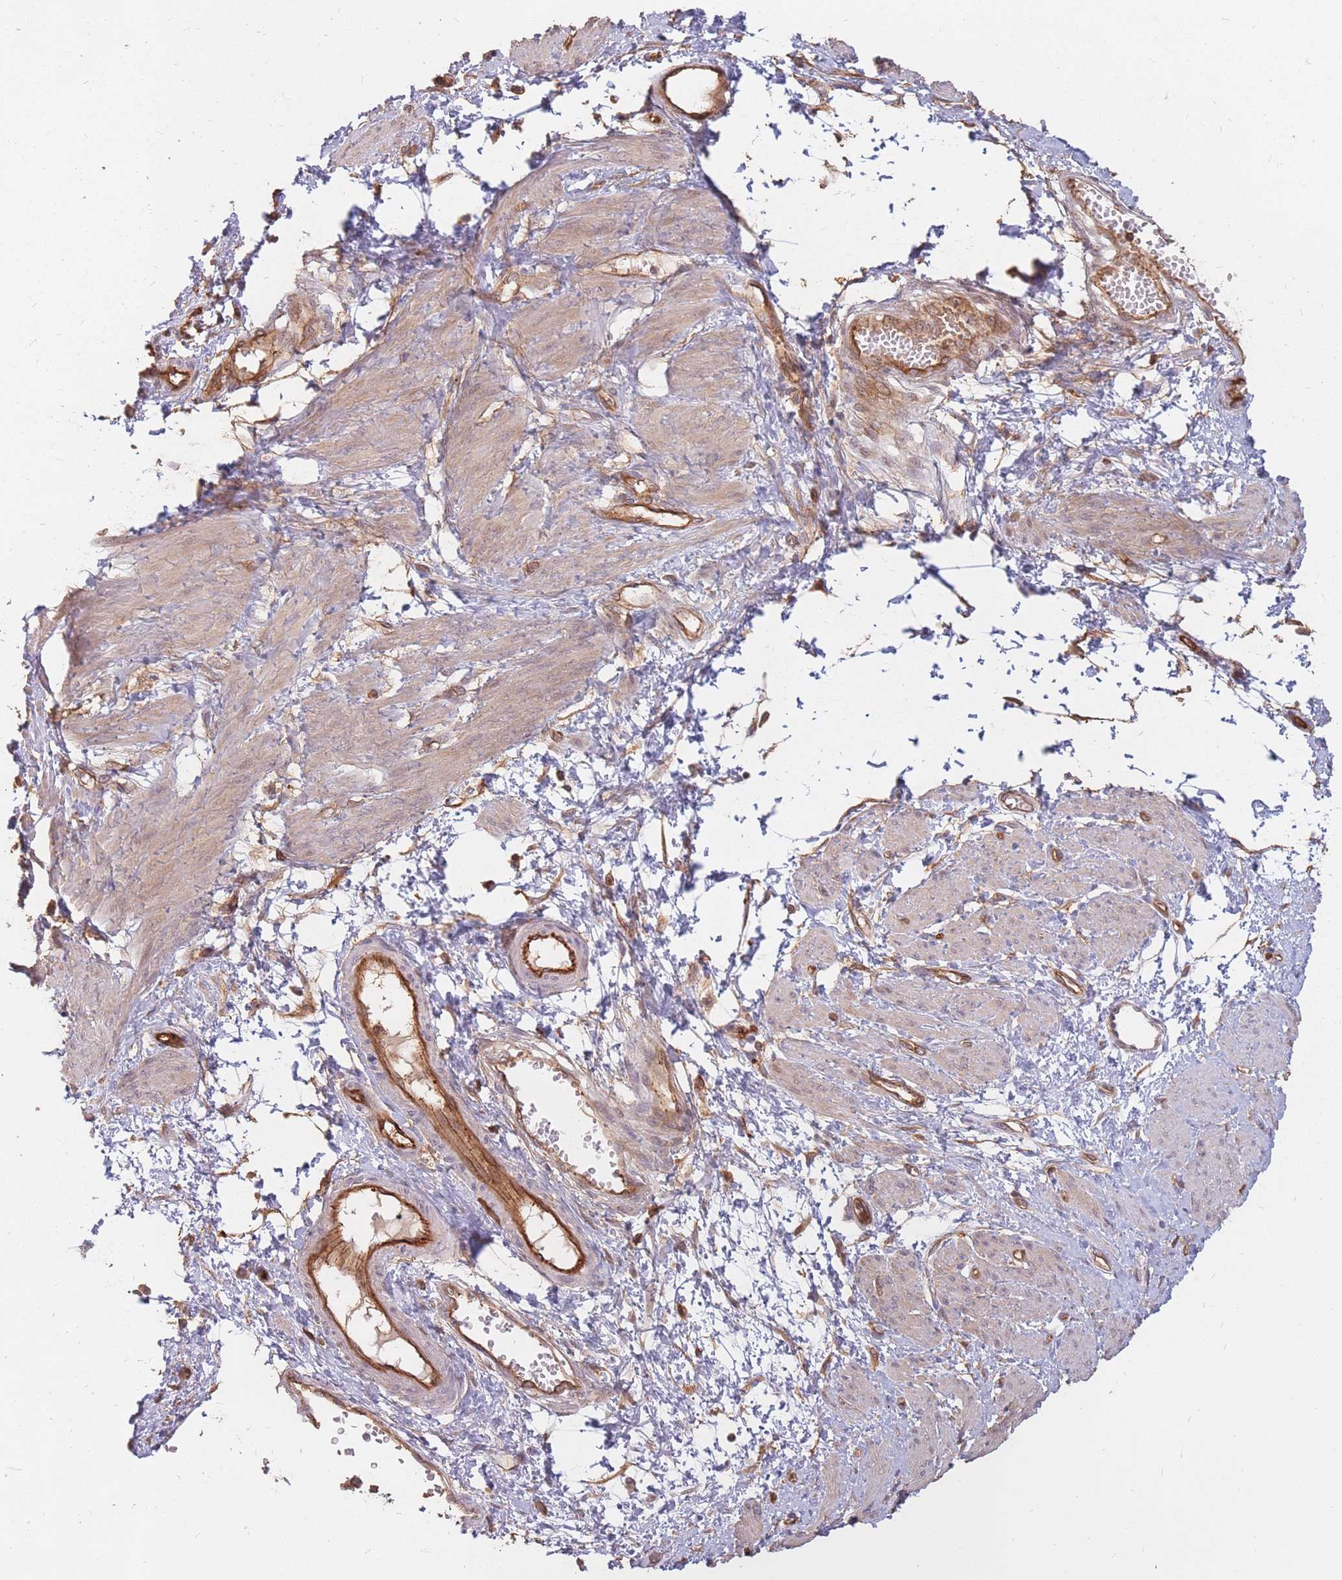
{"staining": {"intensity": "weak", "quantity": ">75%", "location": "cytoplasmic/membranous"}, "tissue": "smooth muscle", "cell_type": "Smooth muscle cells", "image_type": "normal", "snomed": [{"axis": "morphology", "description": "Normal tissue, NOS"}, {"axis": "topography", "description": "Smooth muscle"}, {"axis": "topography", "description": "Uterus"}], "caption": "Protein positivity by IHC displays weak cytoplasmic/membranous staining in about >75% of smooth muscle cells in benign smooth muscle.", "gene": "PLS3", "patient": {"sex": "female", "age": 39}}